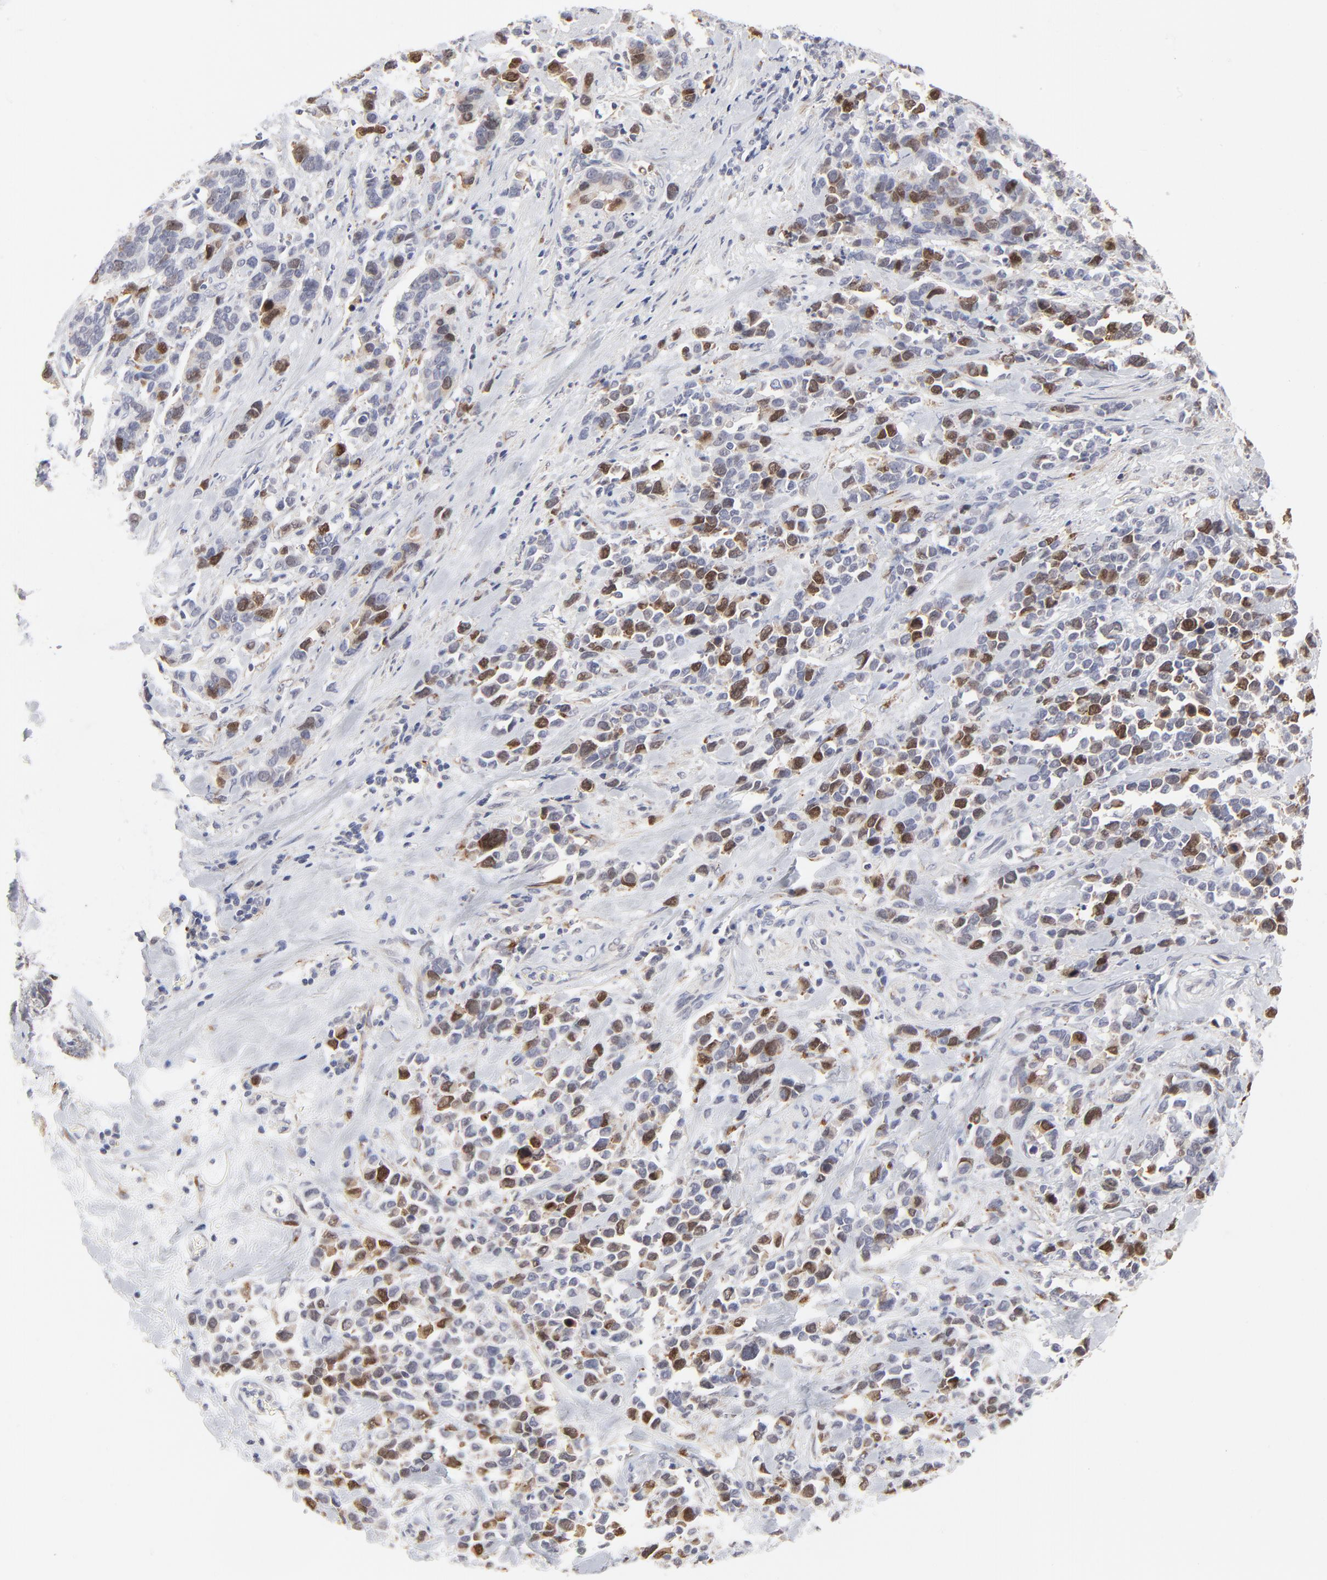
{"staining": {"intensity": "moderate", "quantity": "25%-75%", "location": "nuclear"}, "tissue": "stomach cancer", "cell_type": "Tumor cells", "image_type": "cancer", "snomed": [{"axis": "morphology", "description": "Adenocarcinoma, NOS"}, {"axis": "topography", "description": "Stomach, upper"}], "caption": "Tumor cells show moderate nuclear positivity in about 25%-75% of cells in stomach cancer (adenocarcinoma).", "gene": "AURKA", "patient": {"sex": "male", "age": 71}}